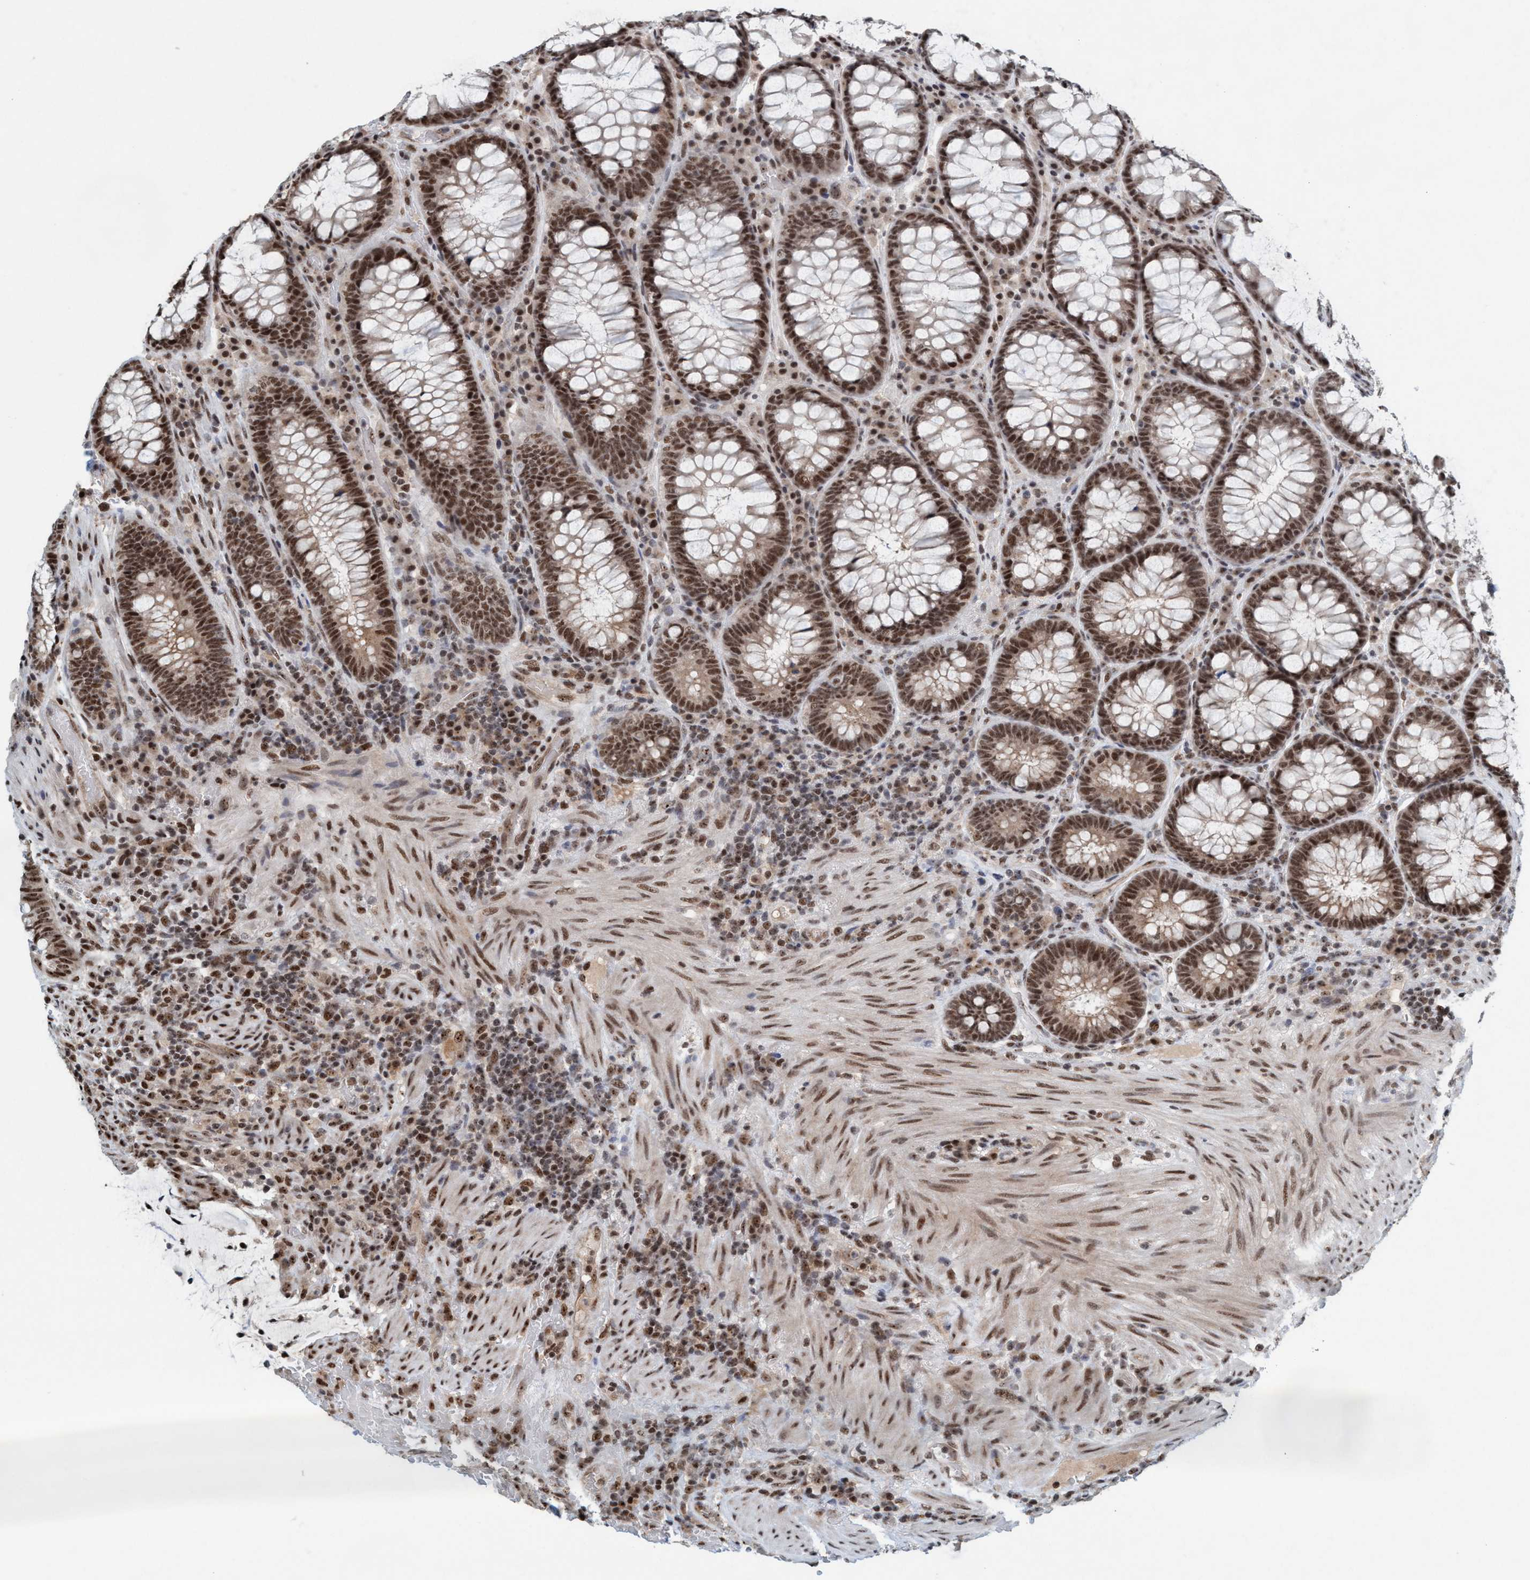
{"staining": {"intensity": "moderate", "quantity": ">75%", "location": "nuclear"}, "tissue": "colorectal cancer", "cell_type": "Tumor cells", "image_type": "cancer", "snomed": [{"axis": "morphology", "description": "Normal tissue, NOS"}, {"axis": "morphology", "description": "Adenocarcinoma, NOS"}, {"axis": "topography", "description": "Rectum"}, {"axis": "topography", "description": "Peripheral nerve tissue"}], "caption": "This is an image of immunohistochemistry staining of colorectal cancer (adenocarcinoma), which shows moderate expression in the nuclear of tumor cells.", "gene": "SMCR8", "patient": {"sex": "male", "age": 92}}